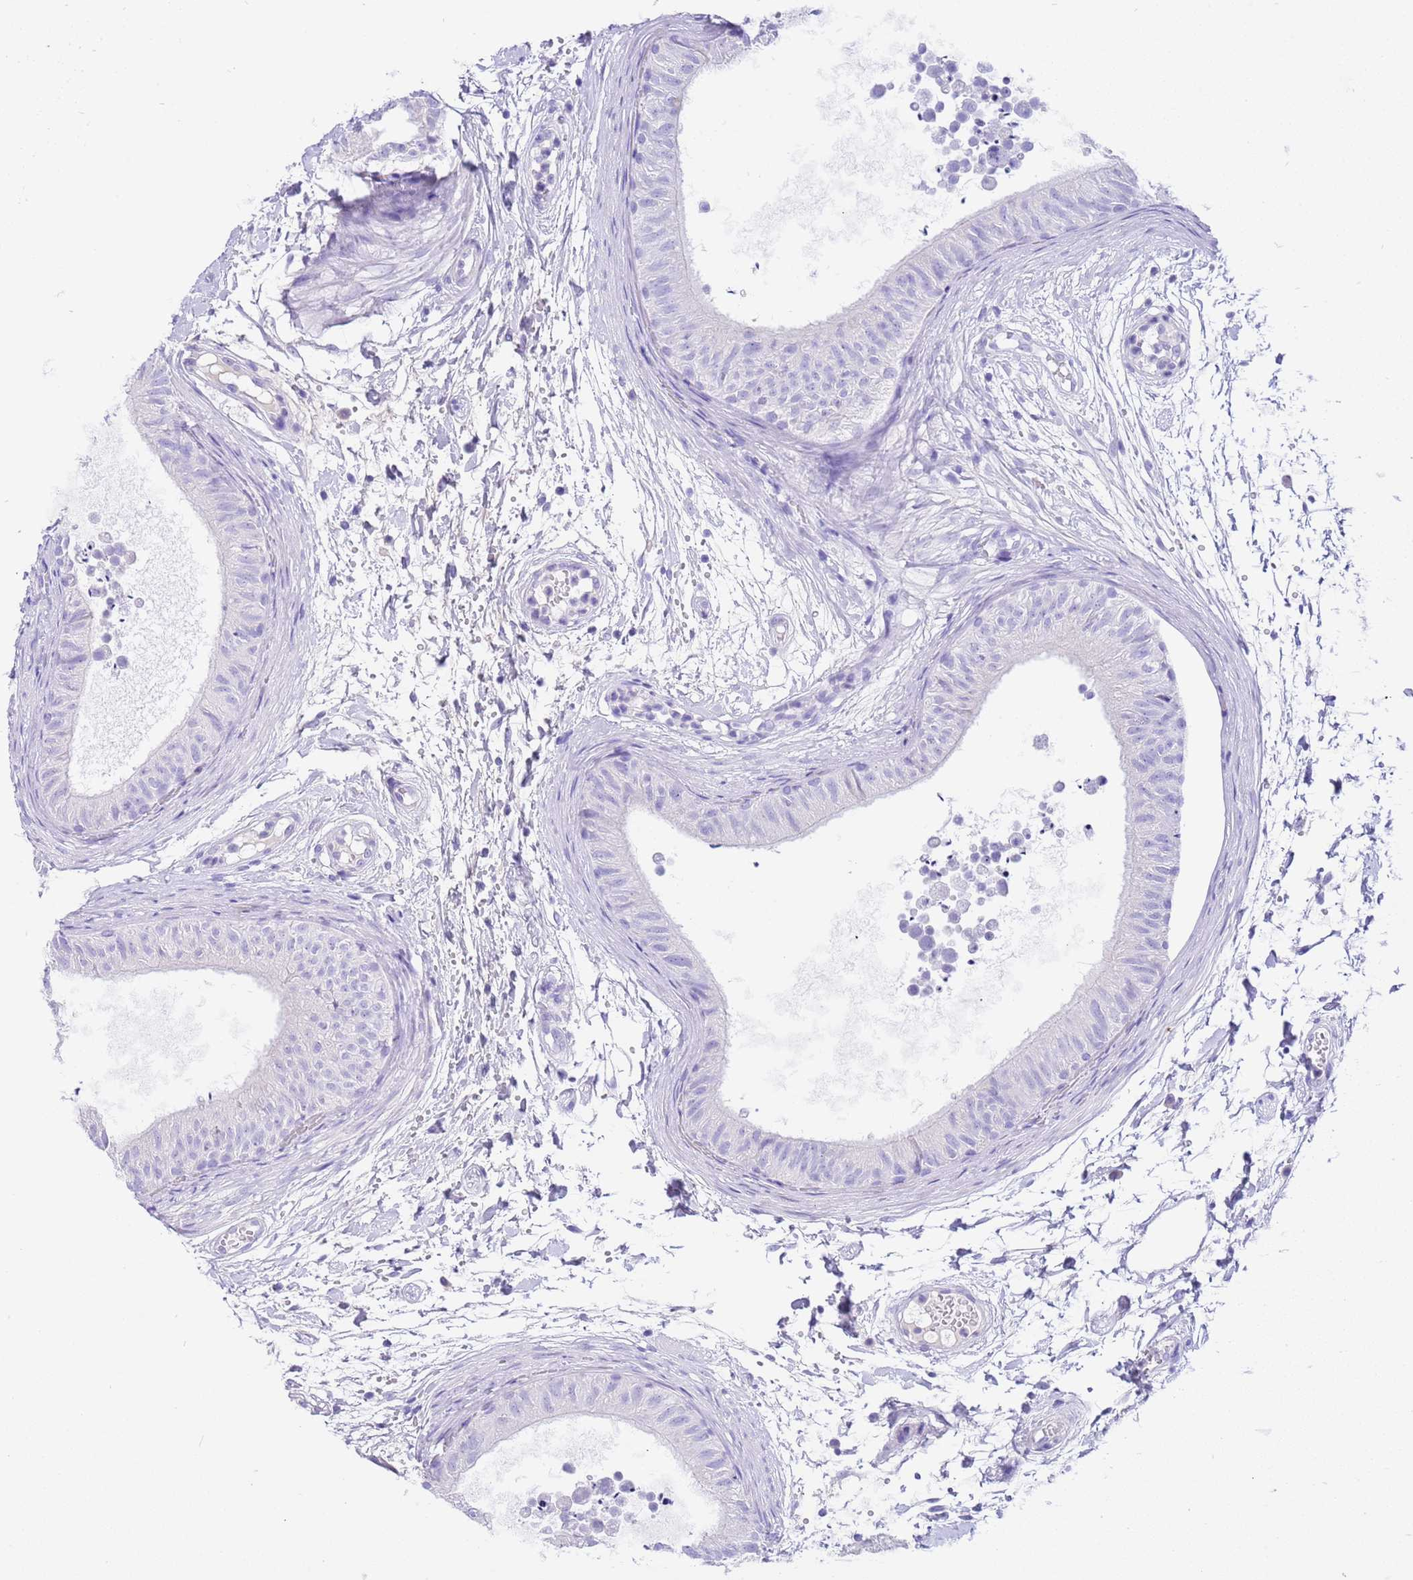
{"staining": {"intensity": "negative", "quantity": "none", "location": "none"}, "tissue": "epididymis", "cell_type": "Glandular cells", "image_type": "normal", "snomed": [{"axis": "morphology", "description": "Normal tissue, NOS"}, {"axis": "topography", "description": "Epididymis"}], "caption": "An immunohistochemistry (IHC) image of benign epididymis is shown. There is no staining in glandular cells of epididymis. The staining was performed using DAB (3,3'-diaminobenzidine) to visualize the protein expression in brown, while the nuclei were stained in blue with hematoxylin (Magnification: 20x).", "gene": "CPB1", "patient": {"sex": "male", "age": 15}}